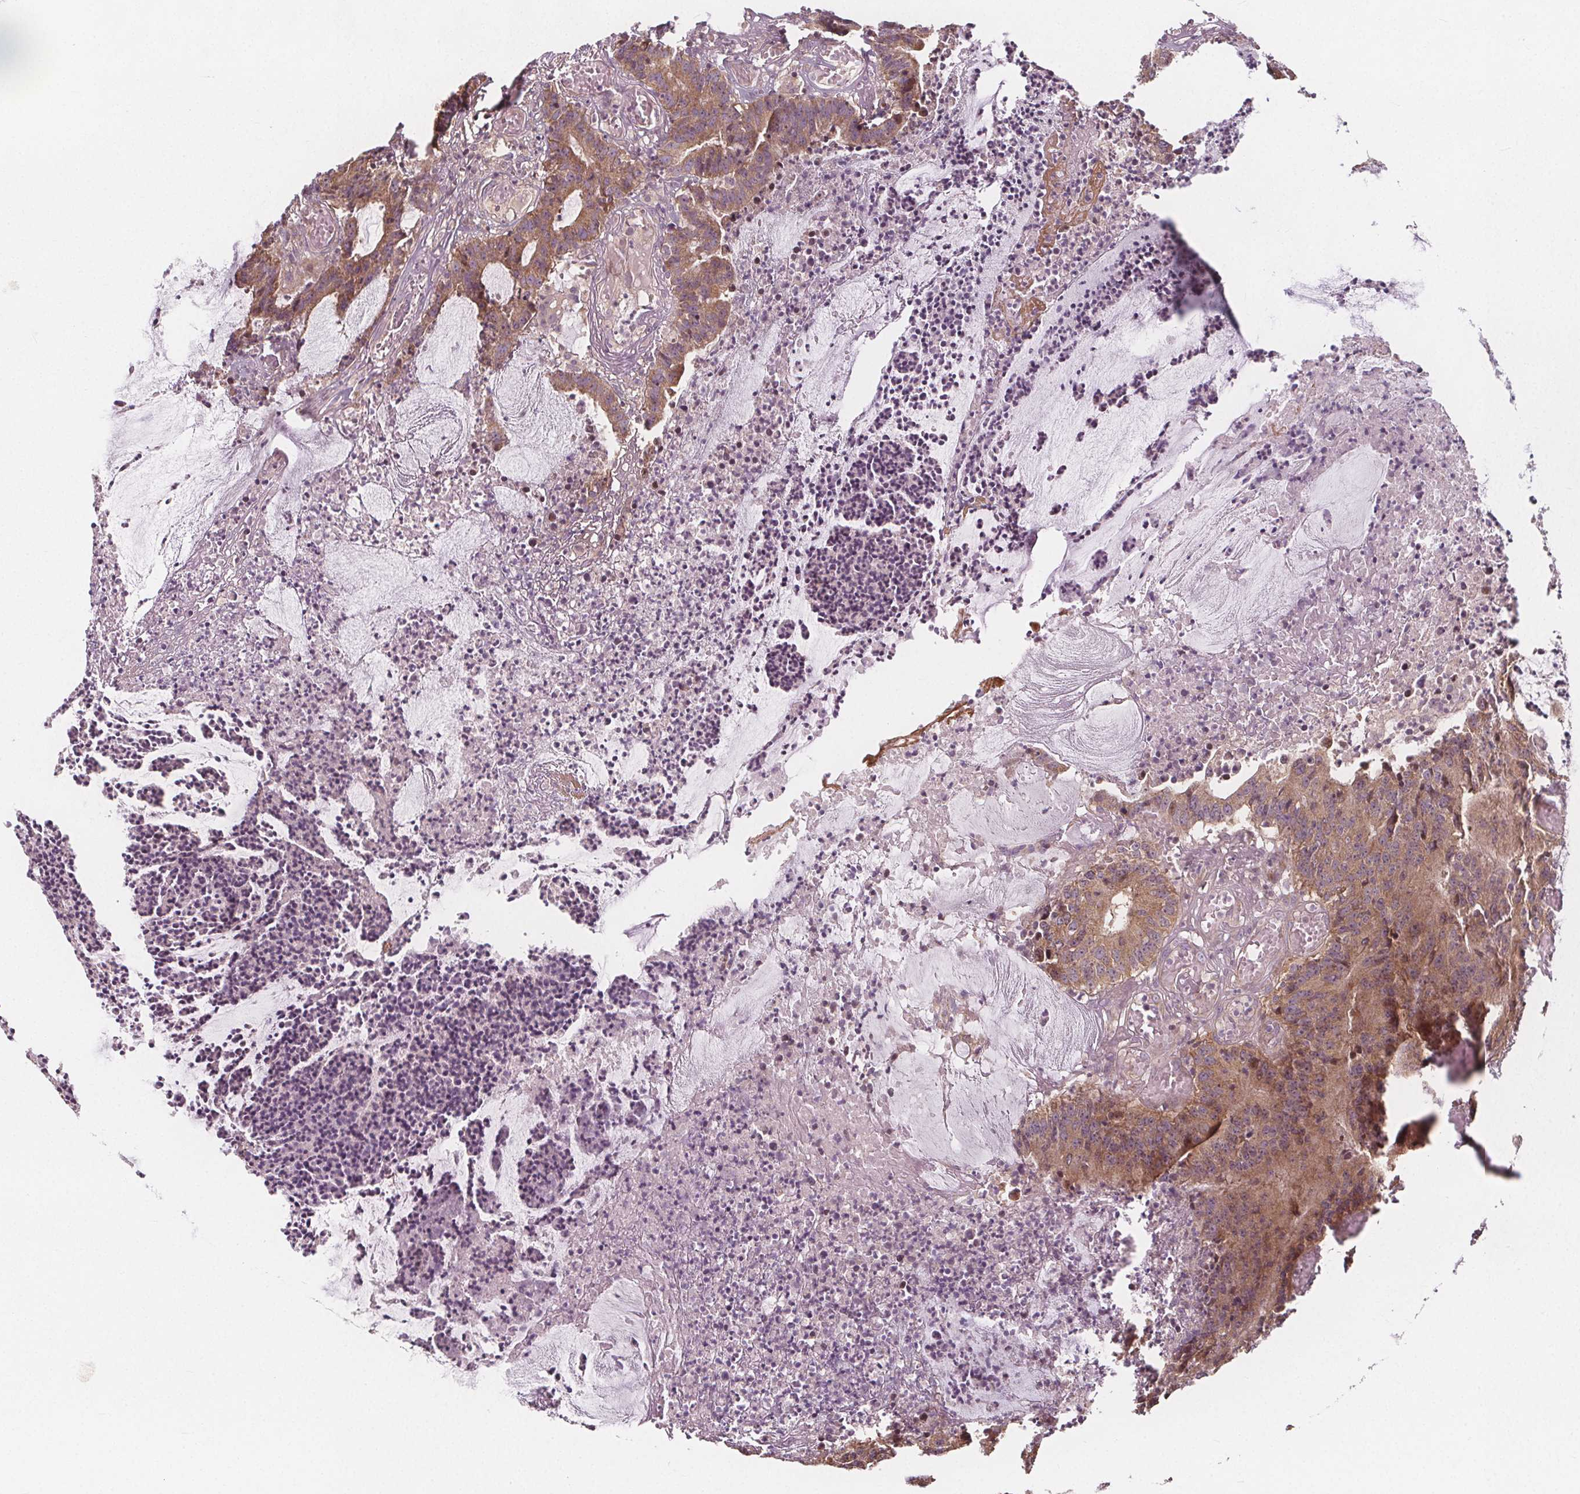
{"staining": {"intensity": "moderate", "quantity": ">75%", "location": "cytoplasmic/membranous"}, "tissue": "colorectal cancer", "cell_type": "Tumor cells", "image_type": "cancer", "snomed": [{"axis": "morphology", "description": "Adenocarcinoma, NOS"}, {"axis": "topography", "description": "Colon"}], "caption": "DAB immunohistochemical staining of human colorectal adenocarcinoma exhibits moderate cytoplasmic/membranous protein positivity in about >75% of tumor cells.", "gene": "AKT1S1", "patient": {"sex": "female", "age": 78}}